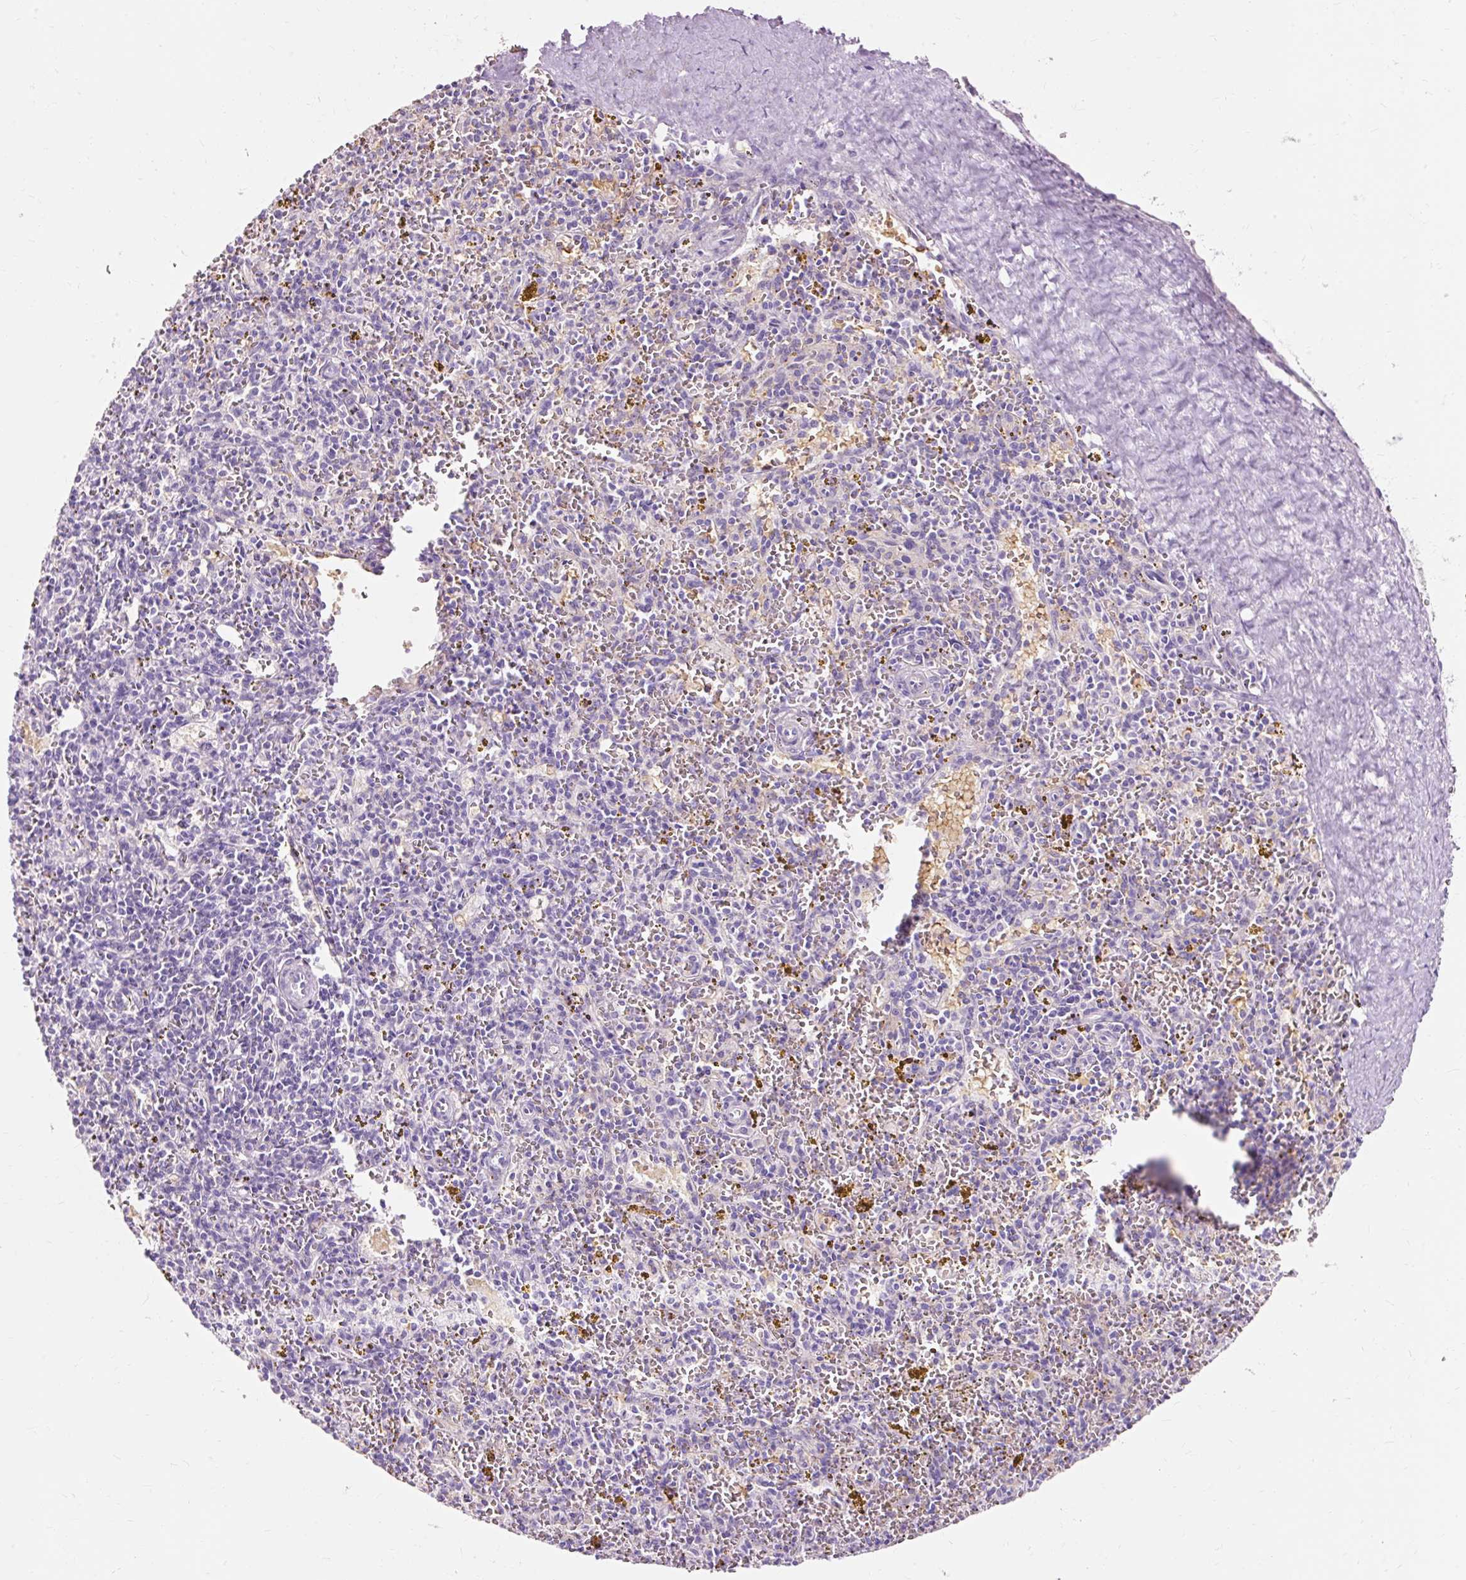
{"staining": {"intensity": "negative", "quantity": "none", "location": "none"}, "tissue": "spleen", "cell_type": "Cells in red pulp", "image_type": "normal", "snomed": [{"axis": "morphology", "description": "Normal tissue, NOS"}, {"axis": "topography", "description": "Spleen"}], "caption": "The IHC micrograph has no significant expression in cells in red pulp of spleen.", "gene": "CLDN25", "patient": {"sex": "male", "age": 57}}